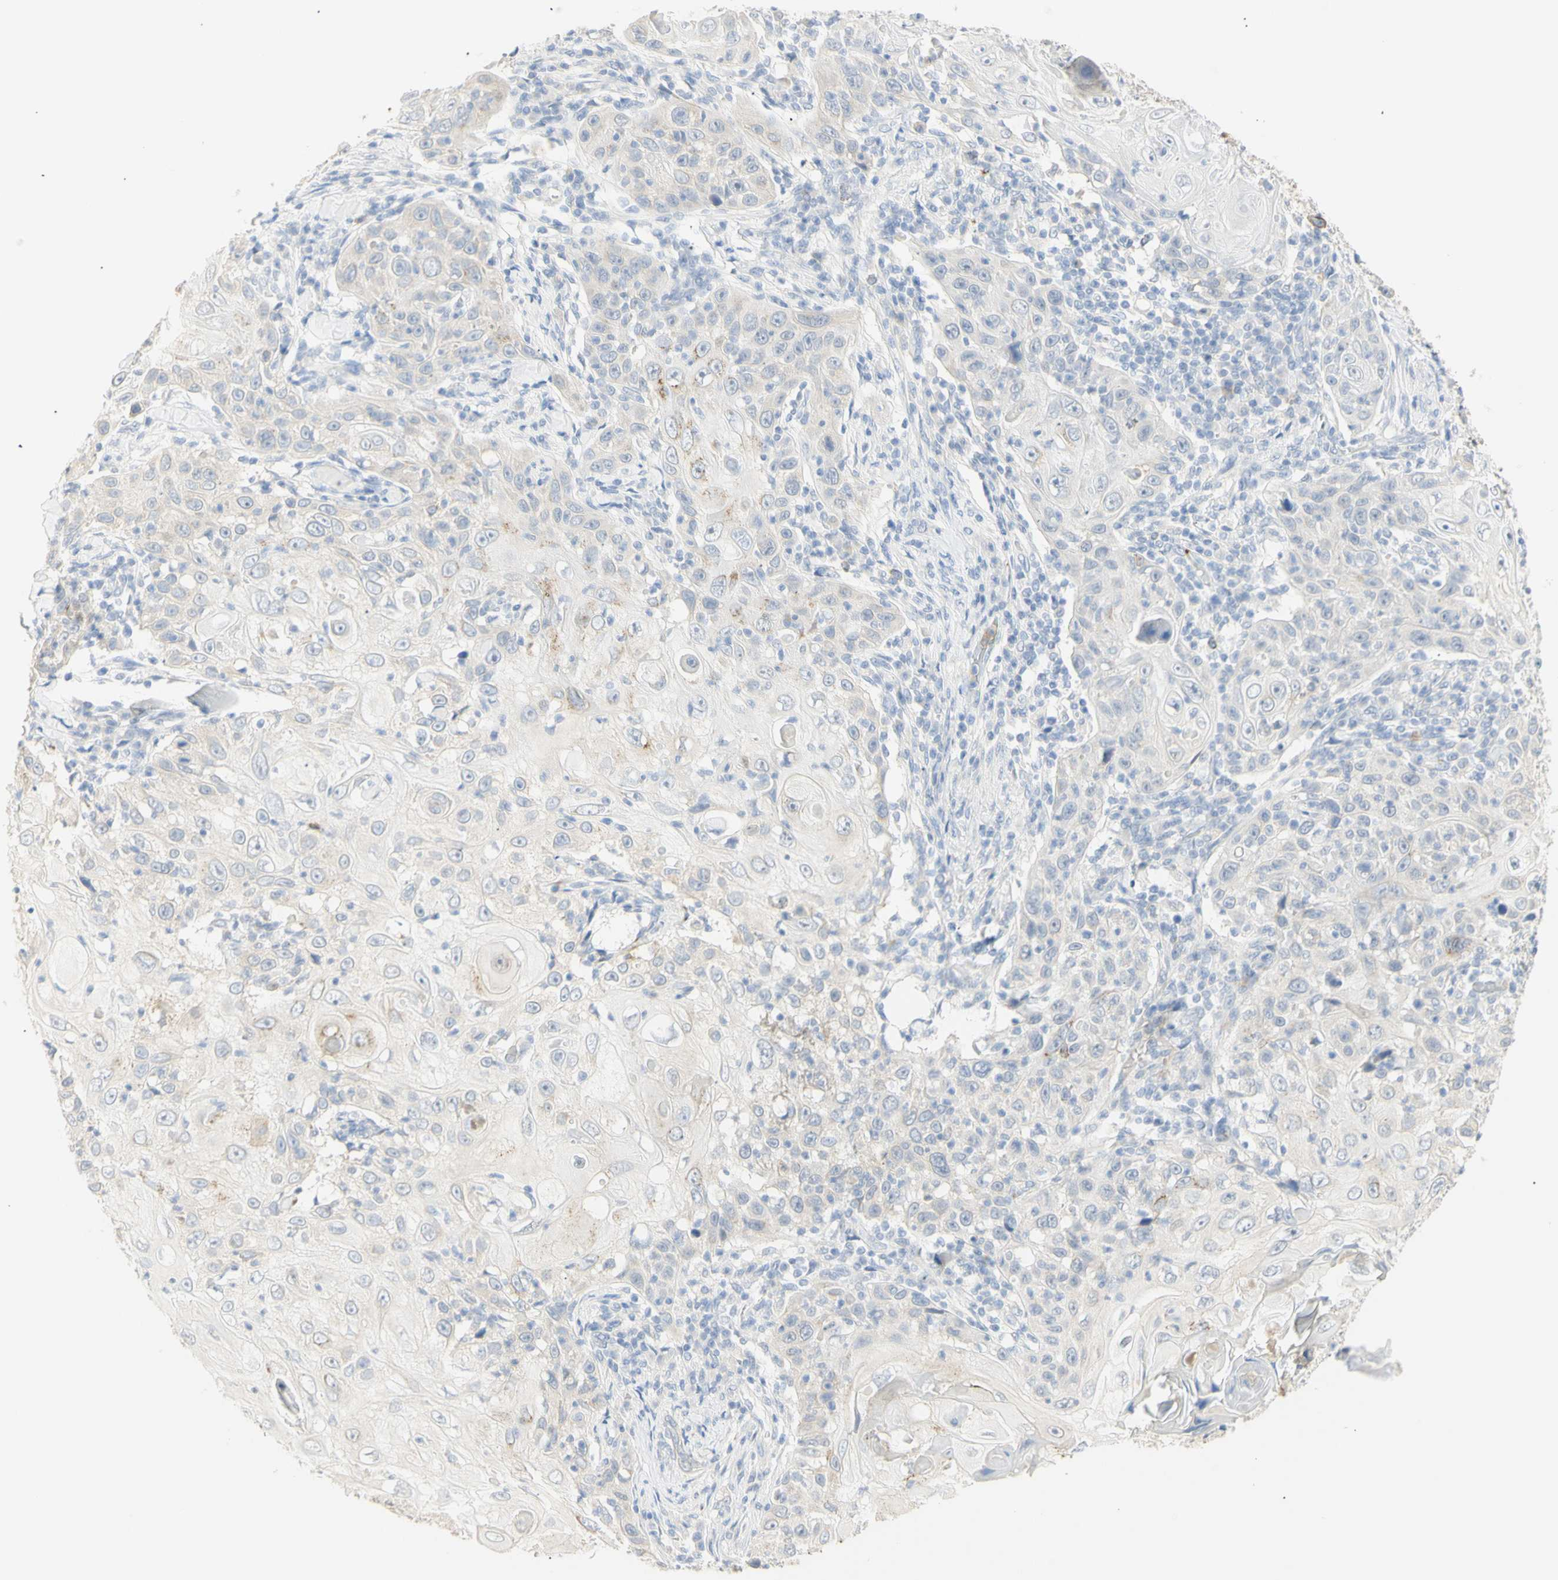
{"staining": {"intensity": "weak", "quantity": "<25%", "location": "cytoplasmic/membranous"}, "tissue": "skin cancer", "cell_type": "Tumor cells", "image_type": "cancer", "snomed": [{"axis": "morphology", "description": "Squamous cell carcinoma, NOS"}, {"axis": "topography", "description": "Skin"}], "caption": "This micrograph is of squamous cell carcinoma (skin) stained with immunohistochemistry to label a protein in brown with the nuclei are counter-stained blue. There is no staining in tumor cells.", "gene": "B4GALNT3", "patient": {"sex": "female", "age": 88}}